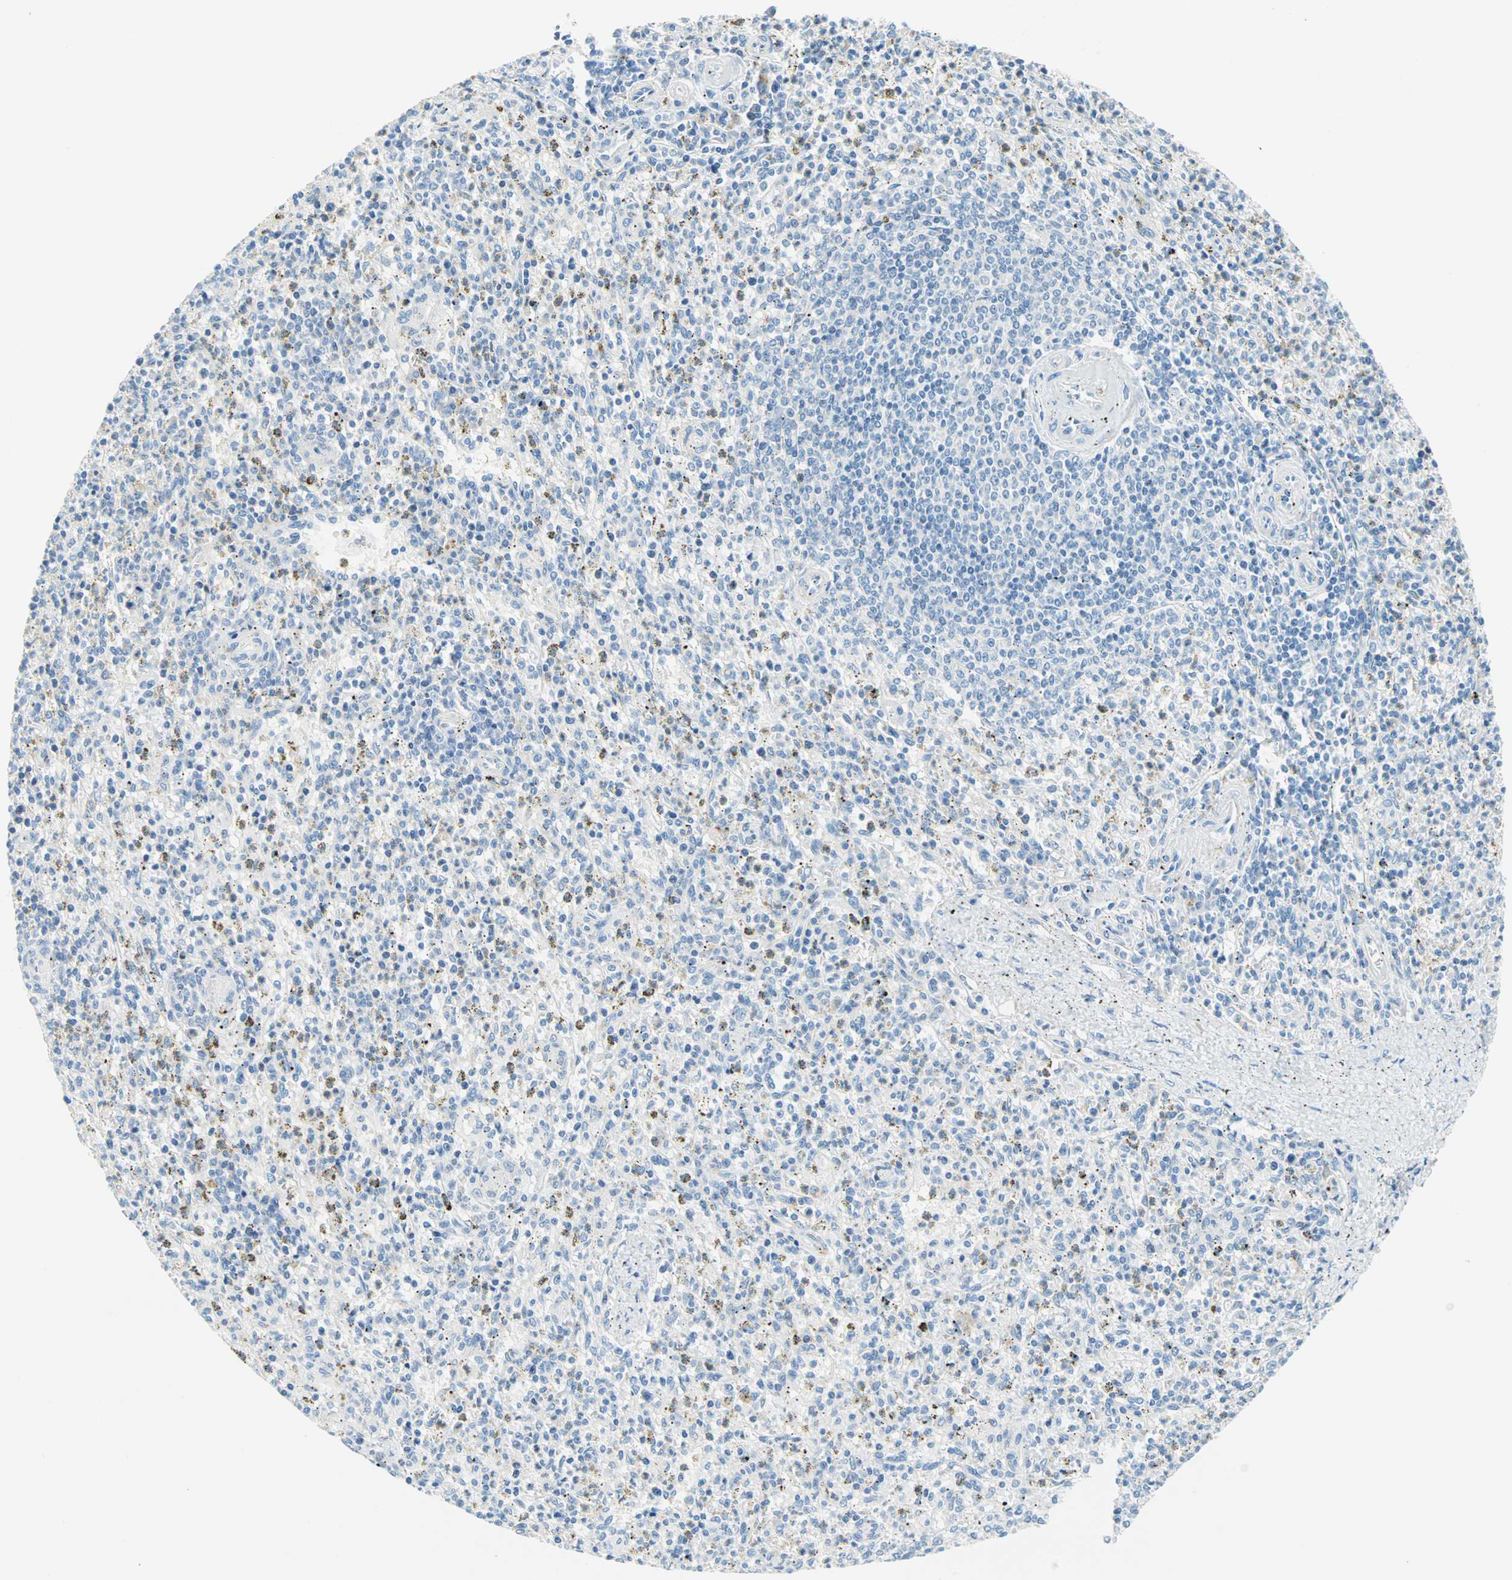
{"staining": {"intensity": "negative", "quantity": "none", "location": "none"}, "tissue": "spleen", "cell_type": "Cells in red pulp", "image_type": "normal", "snomed": [{"axis": "morphology", "description": "Normal tissue, NOS"}, {"axis": "topography", "description": "Spleen"}], "caption": "Cells in red pulp show no significant protein staining in normal spleen. (Brightfield microscopy of DAB (3,3'-diaminobenzidine) IHC at high magnification).", "gene": "TMEM163", "patient": {"sex": "male", "age": 72}}